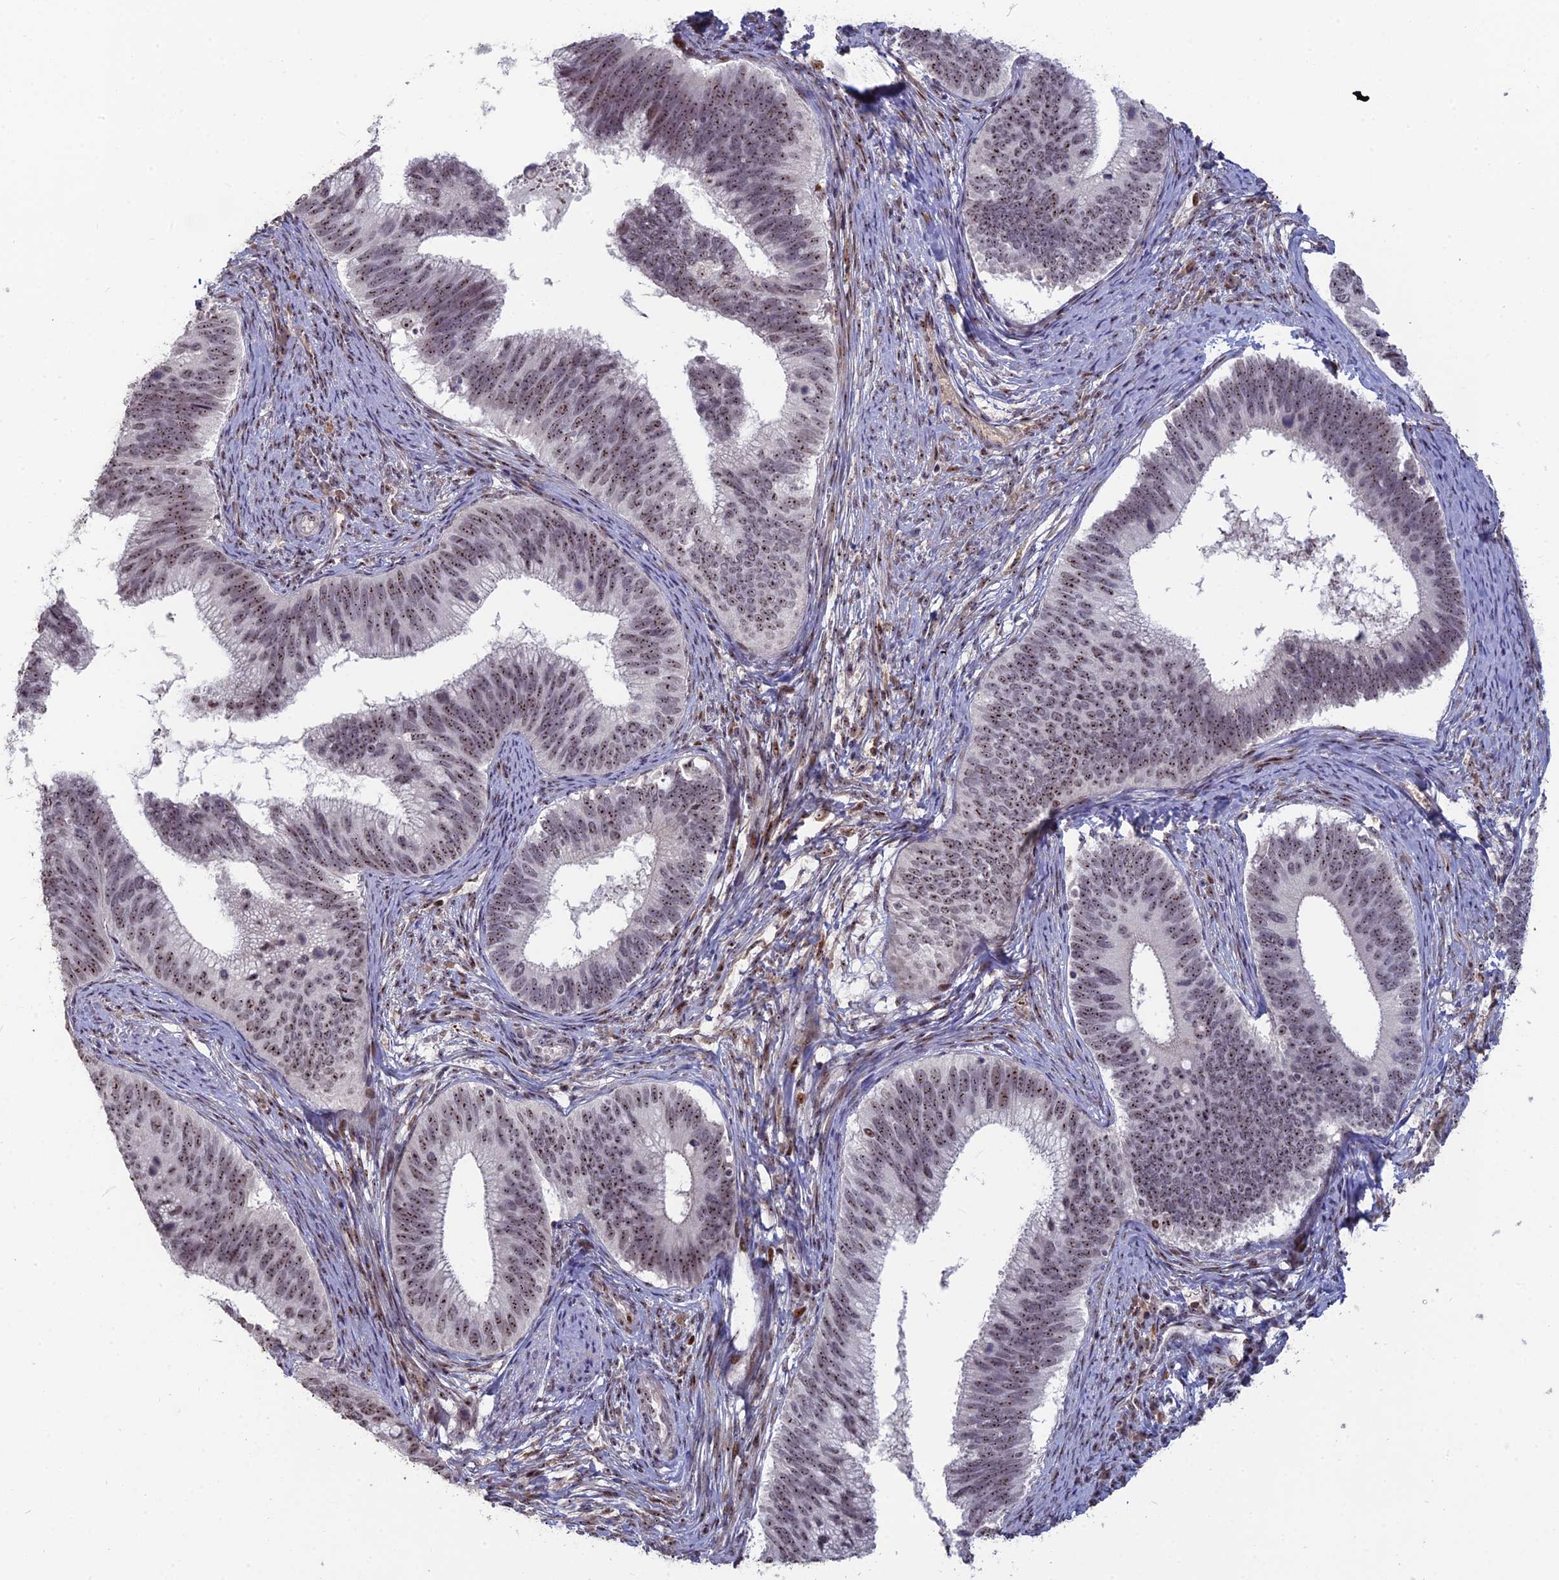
{"staining": {"intensity": "moderate", "quantity": ">75%", "location": "nuclear"}, "tissue": "cervical cancer", "cell_type": "Tumor cells", "image_type": "cancer", "snomed": [{"axis": "morphology", "description": "Adenocarcinoma, NOS"}, {"axis": "topography", "description": "Cervix"}], "caption": "Moderate nuclear staining is identified in approximately >75% of tumor cells in cervical cancer (adenocarcinoma). The staining was performed using DAB (3,3'-diaminobenzidine), with brown indicating positive protein expression. Nuclei are stained blue with hematoxylin.", "gene": "FAM131A", "patient": {"sex": "female", "age": 42}}